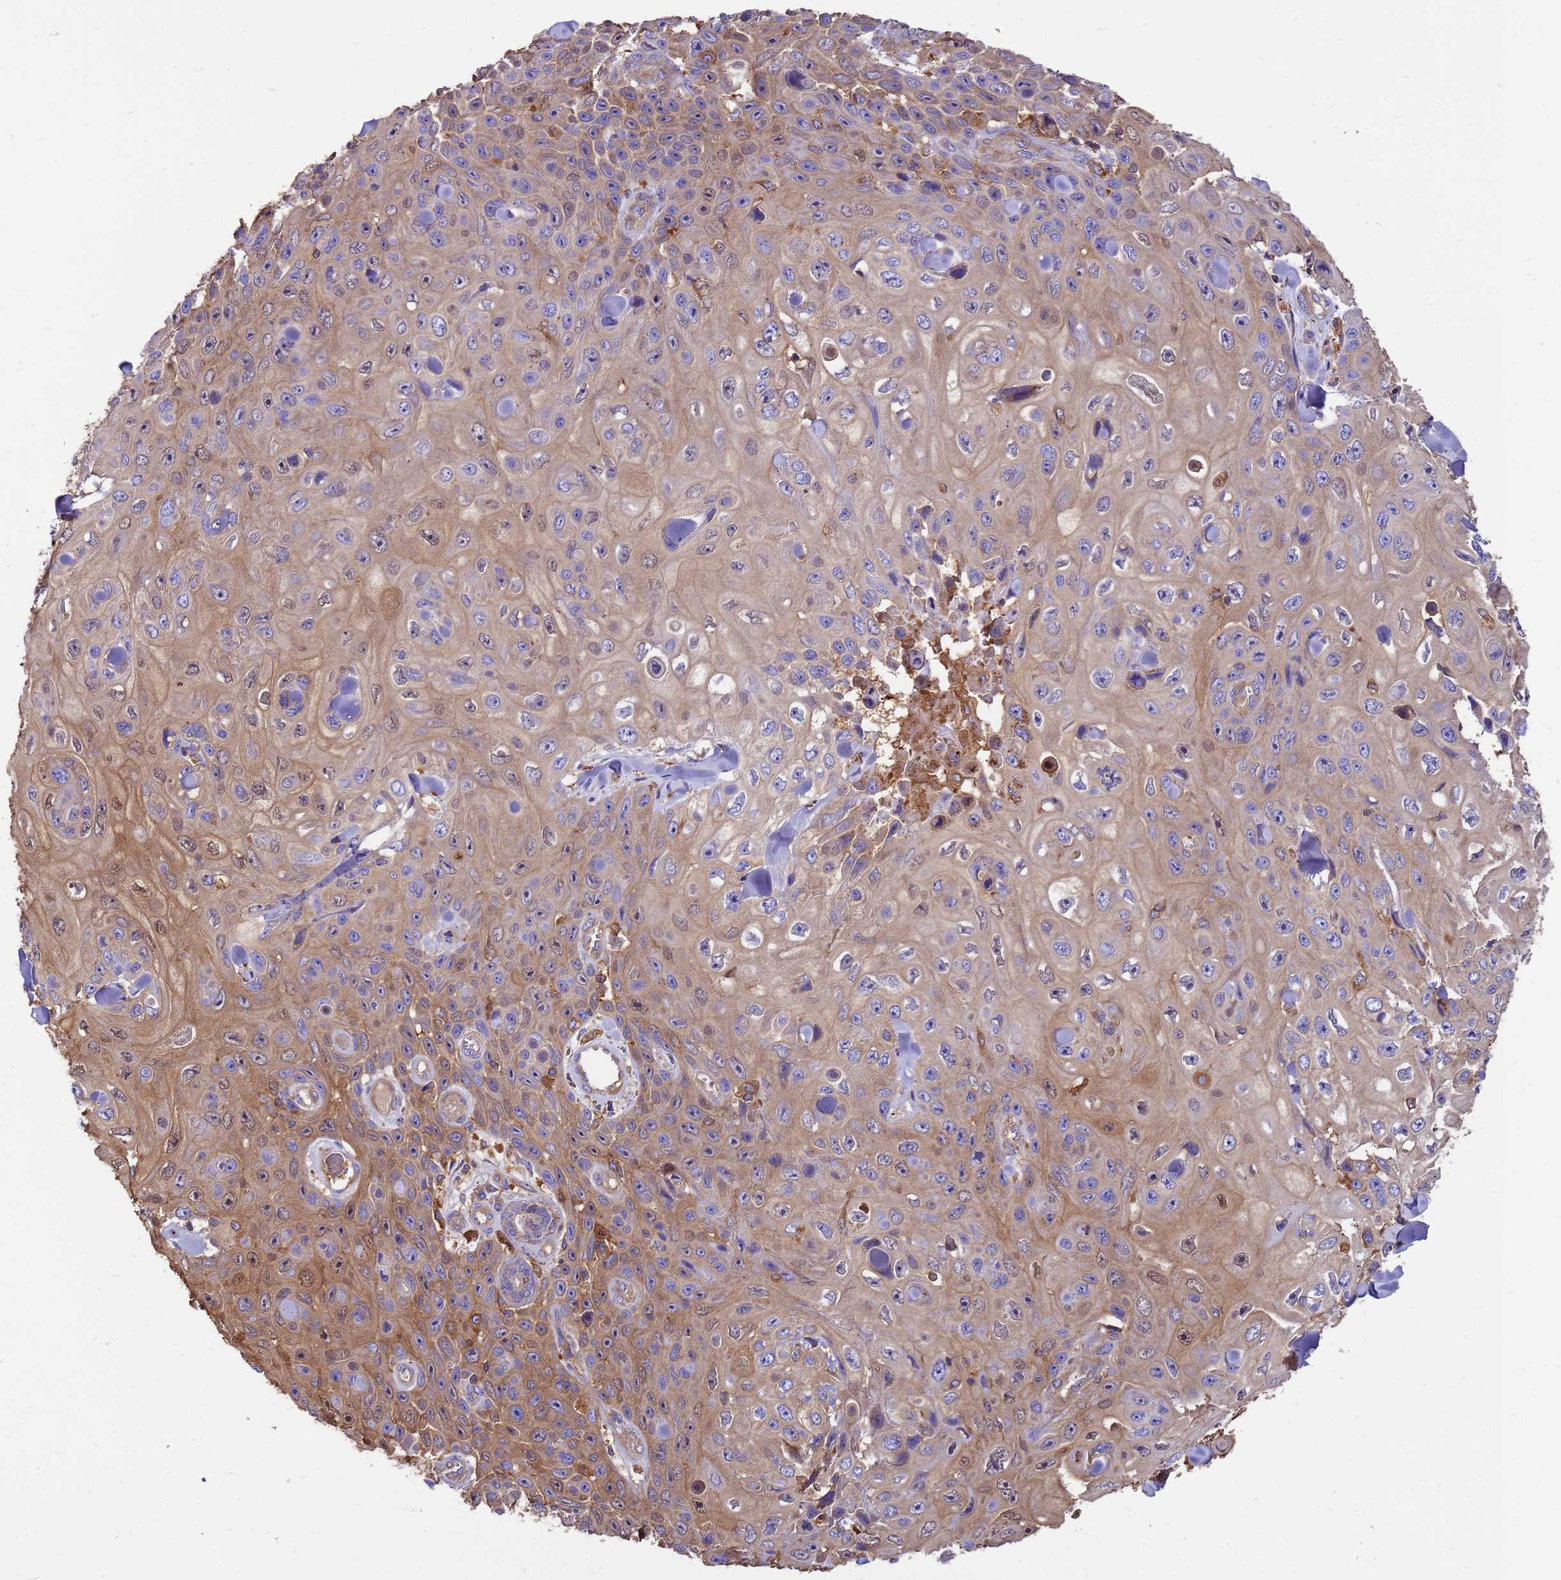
{"staining": {"intensity": "weak", "quantity": ">75%", "location": "cytoplasmic/membranous"}, "tissue": "skin cancer", "cell_type": "Tumor cells", "image_type": "cancer", "snomed": [{"axis": "morphology", "description": "Squamous cell carcinoma, NOS"}, {"axis": "topography", "description": "Skin"}], "caption": "The histopathology image shows immunohistochemical staining of skin squamous cell carcinoma. There is weak cytoplasmic/membranous positivity is seen in about >75% of tumor cells. The protein is shown in brown color, while the nuclei are stained blue.", "gene": "ZNF235", "patient": {"sex": "male", "age": 82}}